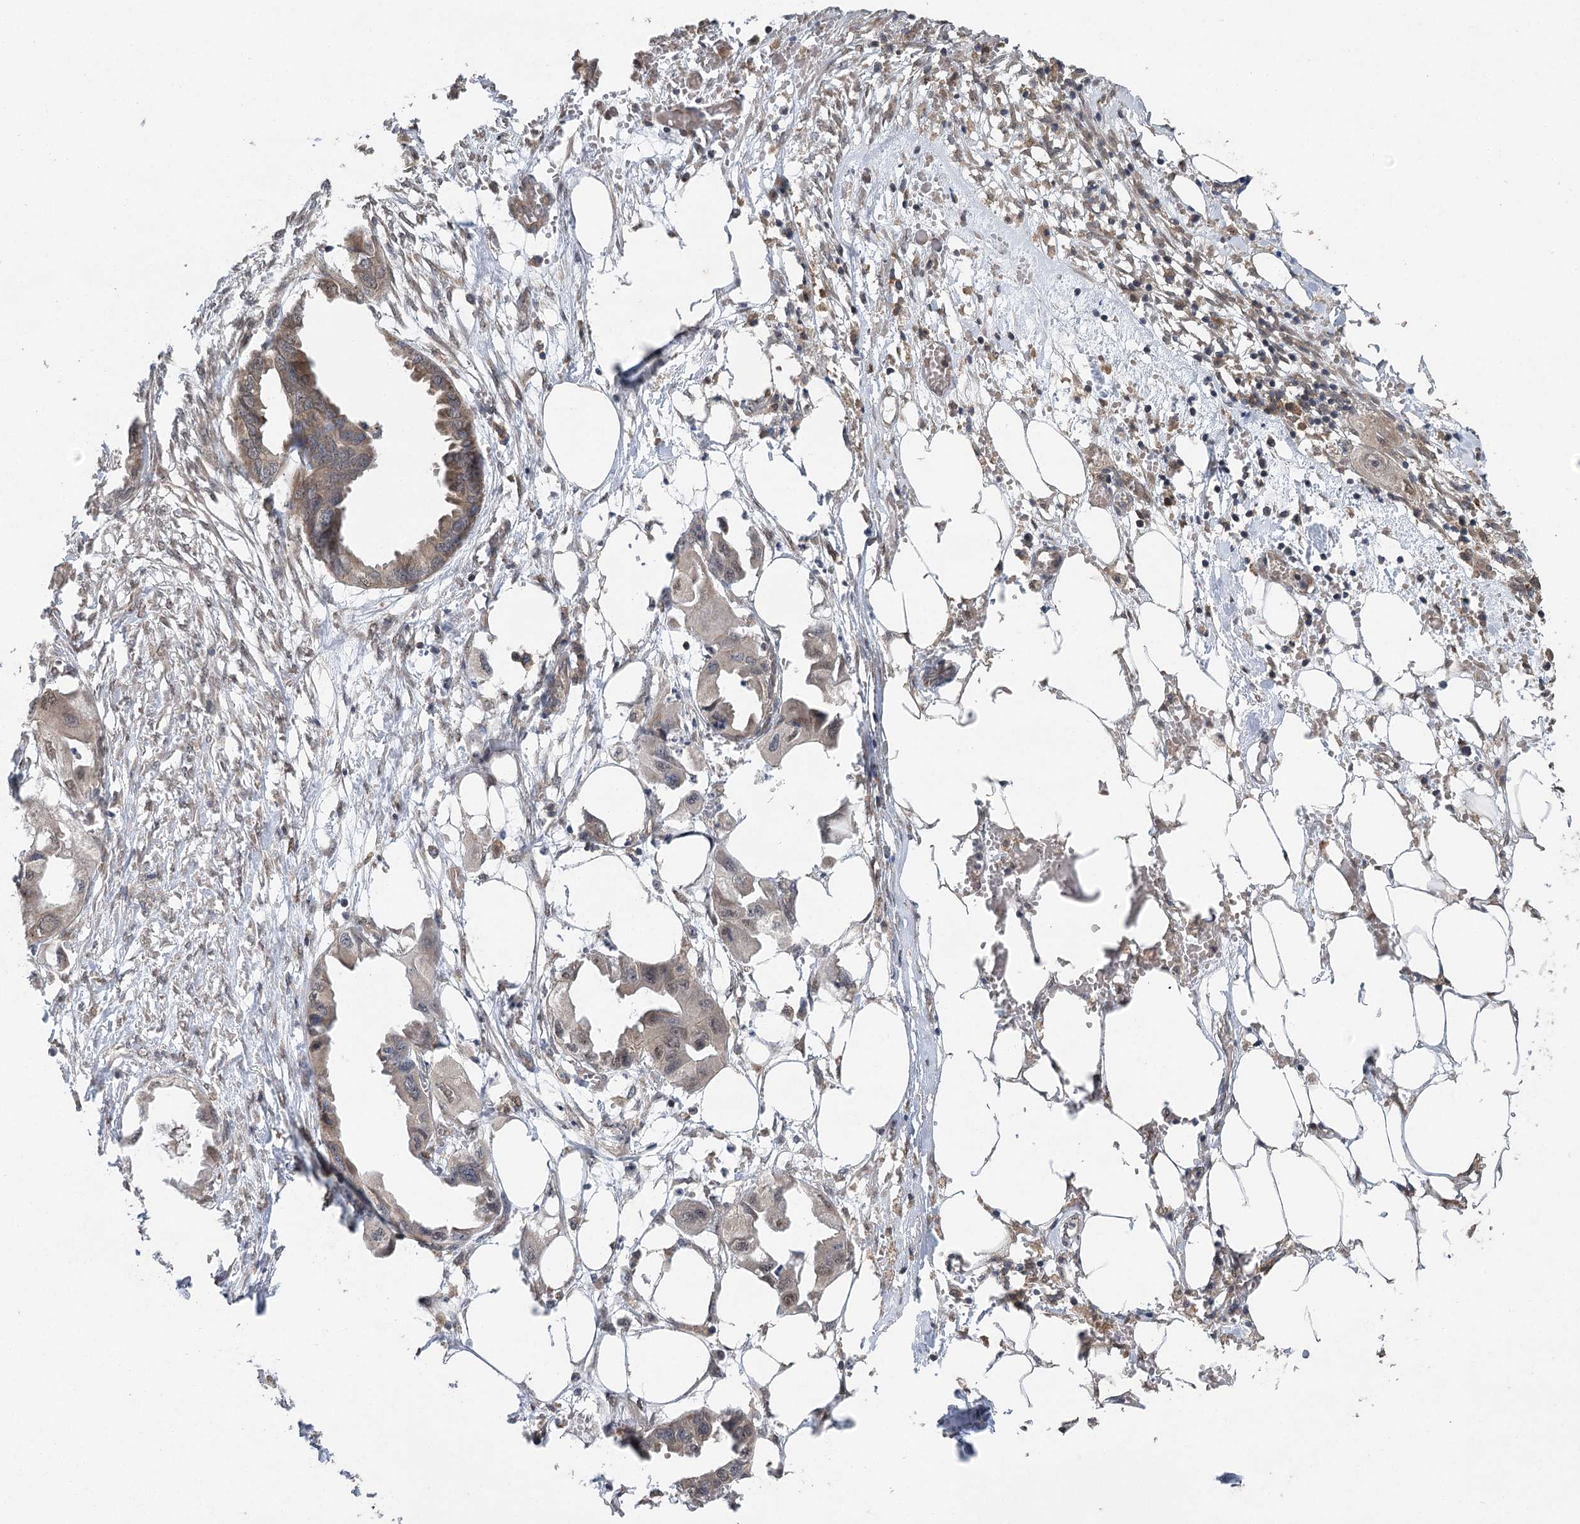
{"staining": {"intensity": "weak", "quantity": "25%-75%", "location": "cytoplasmic/membranous"}, "tissue": "endometrial cancer", "cell_type": "Tumor cells", "image_type": "cancer", "snomed": [{"axis": "morphology", "description": "Adenocarcinoma, NOS"}, {"axis": "morphology", "description": "Adenocarcinoma, metastatic, NOS"}, {"axis": "topography", "description": "Adipose tissue"}, {"axis": "topography", "description": "Endometrium"}], "caption": "Tumor cells show weak cytoplasmic/membranous positivity in about 25%-75% of cells in adenocarcinoma (endometrial).", "gene": "C12orf4", "patient": {"sex": "female", "age": 67}}